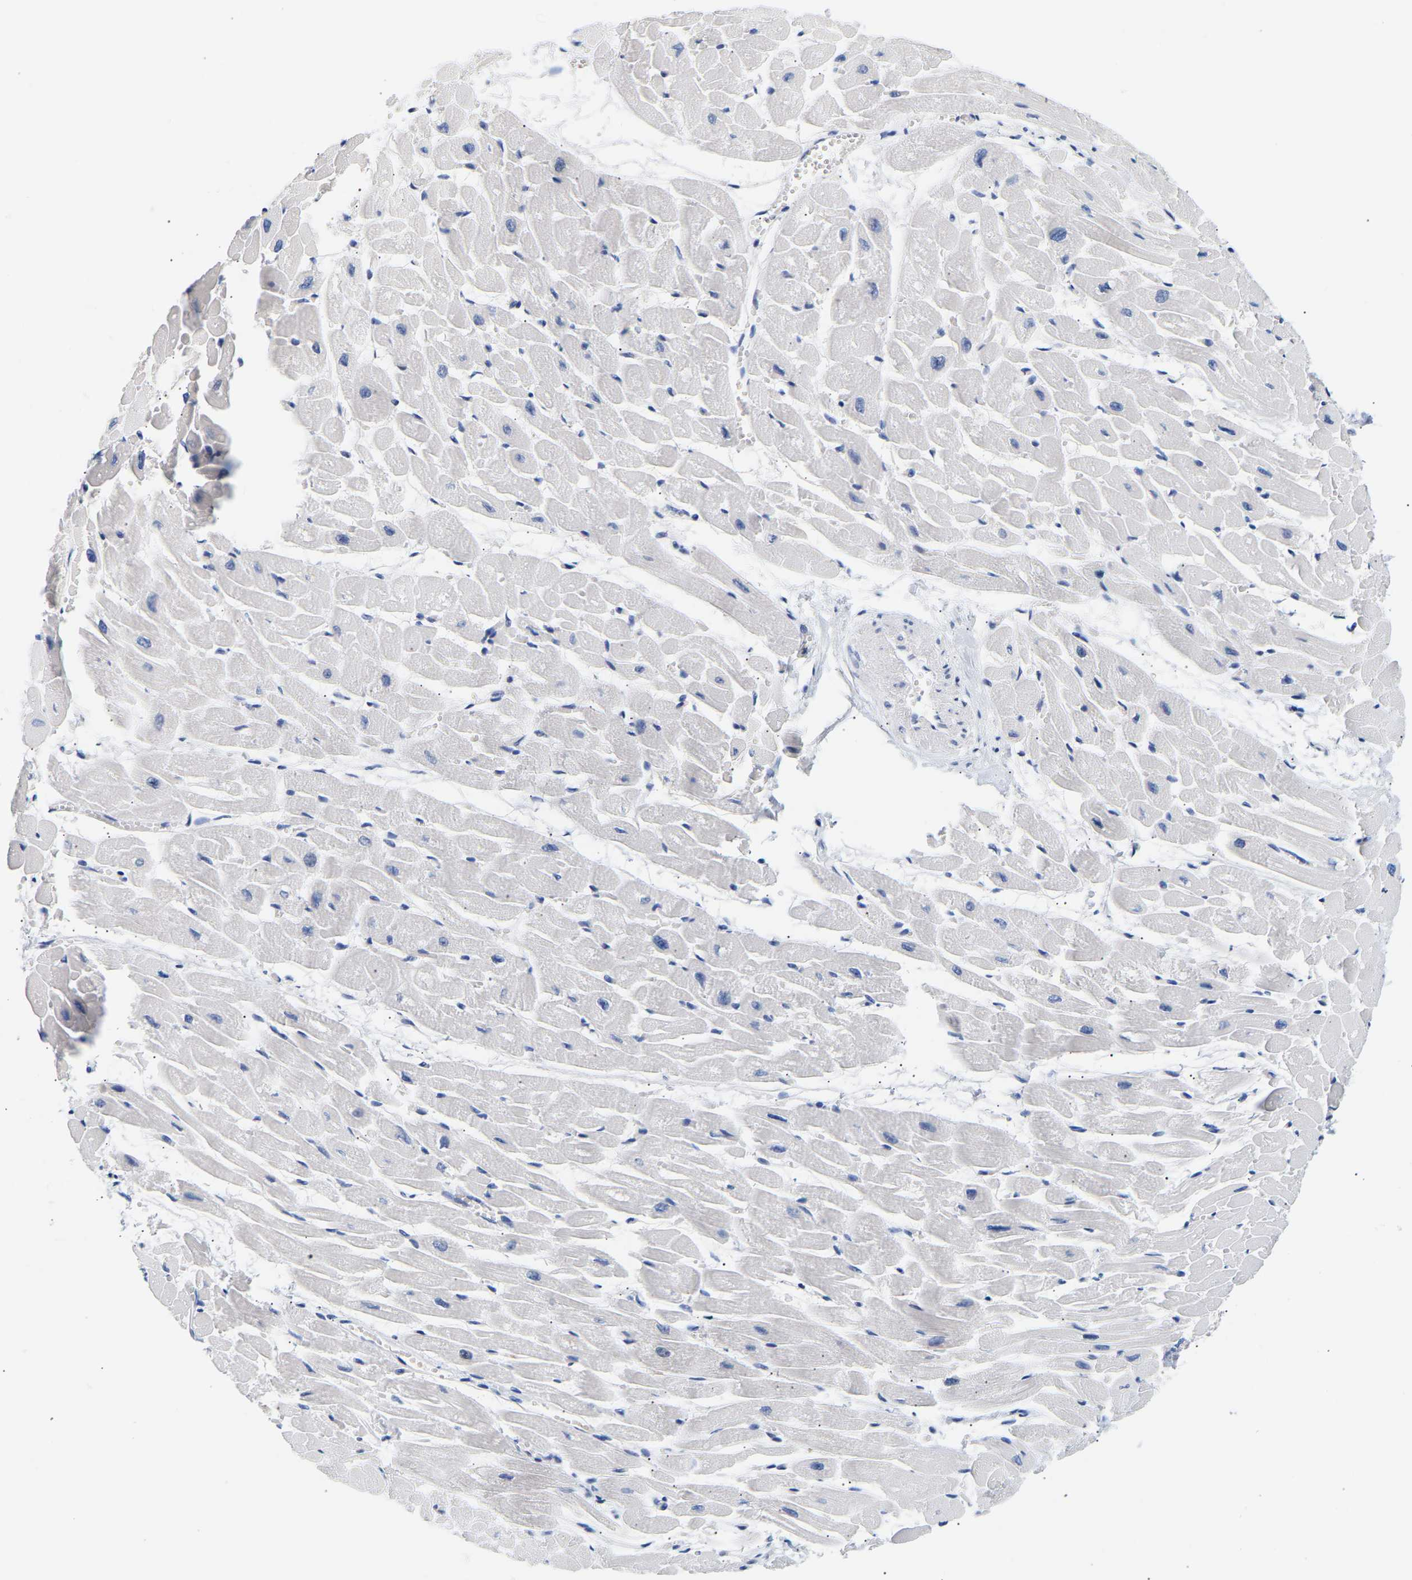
{"staining": {"intensity": "negative", "quantity": "none", "location": "none"}, "tissue": "heart muscle", "cell_type": "Cardiomyocytes", "image_type": "normal", "snomed": [{"axis": "morphology", "description": "Normal tissue, NOS"}, {"axis": "topography", "description": "Heart"}], "caption": "This histopathology image is of normal heart muscle stained with immunohistochemistry (IHC) to label a protein in brown with the nuclei are counter-stained blue. There is no expression in cardiomyocytes.", "gene": "SPINK2", "patient": {"sex": "male", "age": 45}}